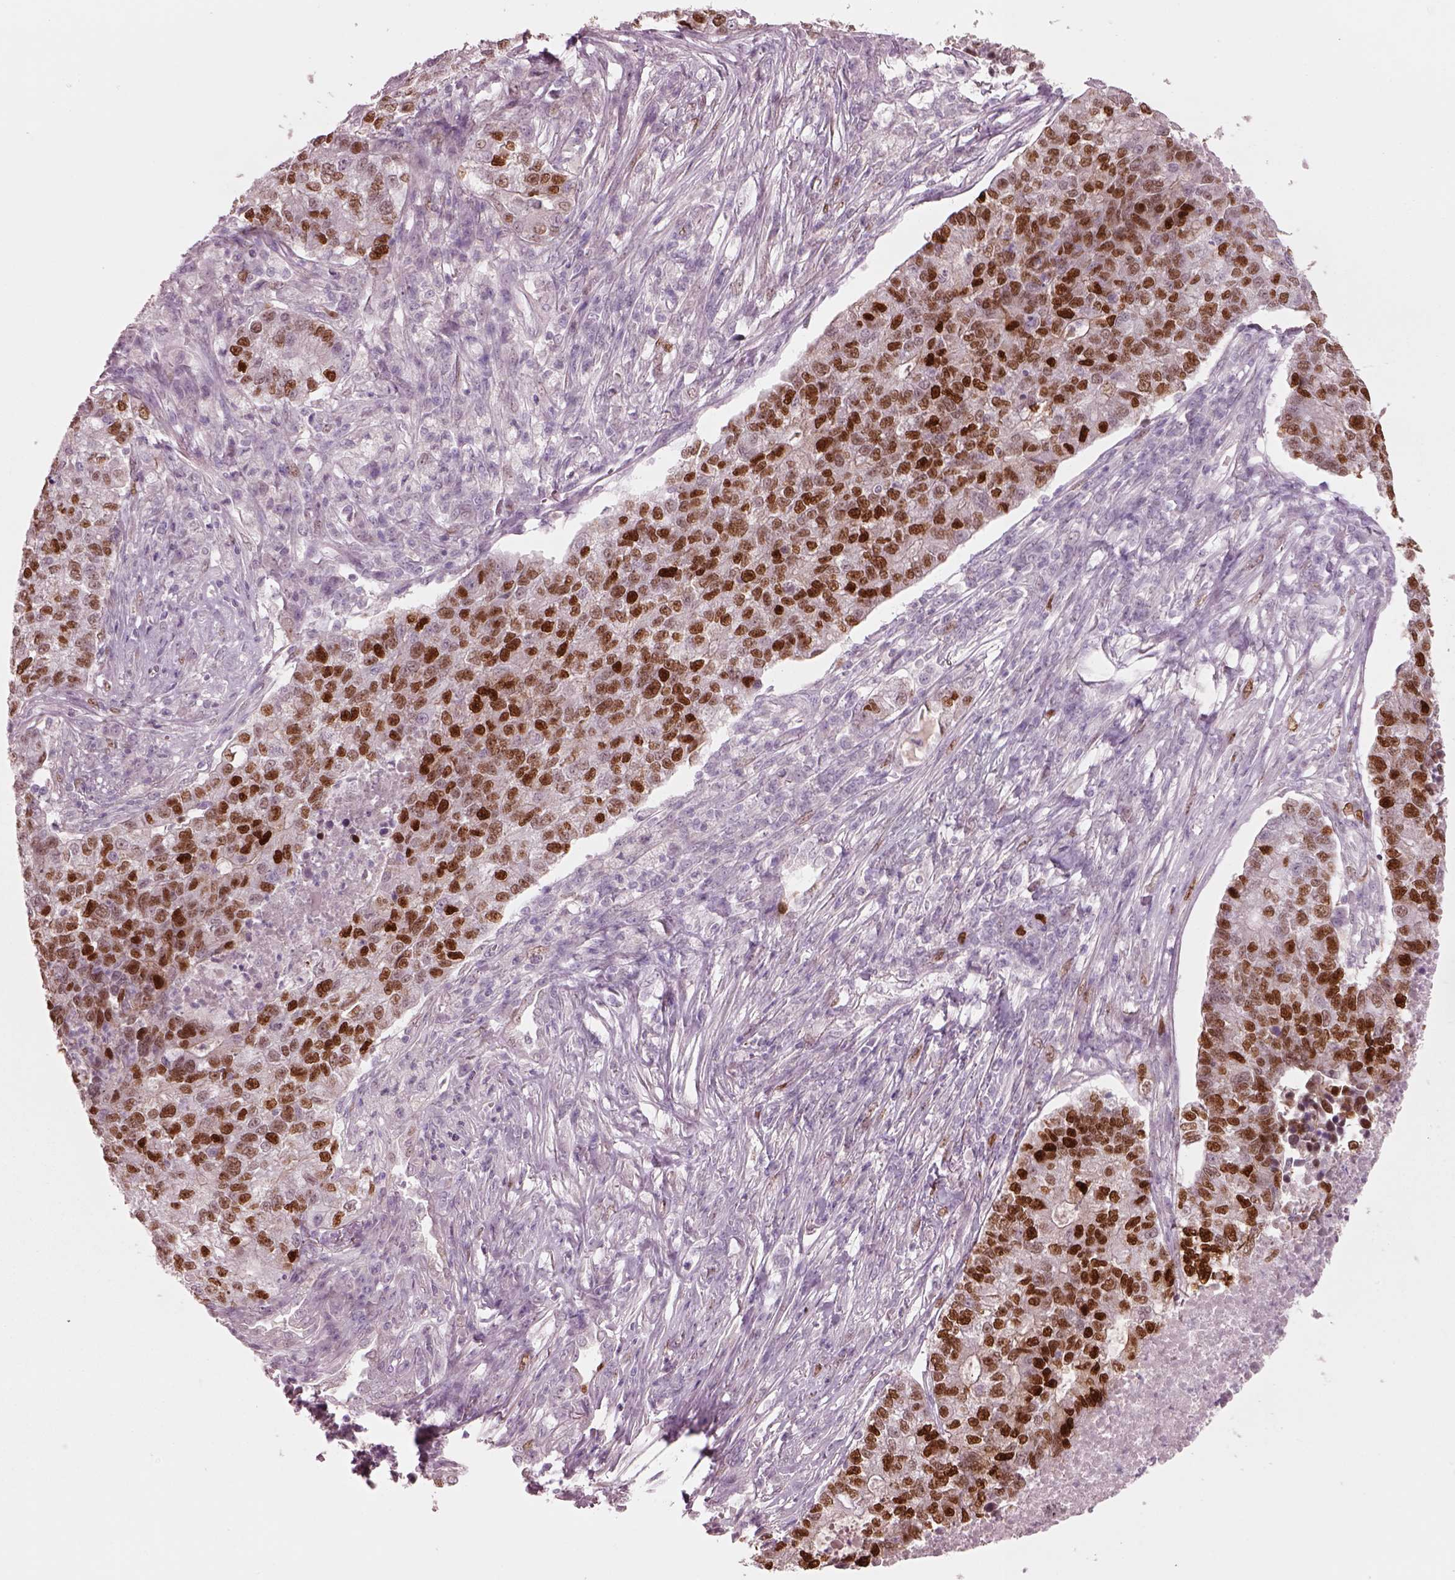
{"staining": {"intensity": "strong", "quantity": ">75%", "location": "nuclear"}, "tissue": "lung cancer", "cell_type": "Tumor cells", "image_type": "cancer", "snomed": [{"axis": "morphology", "description": "Adenocarcinoma, NOS"}, {"axis": "topography", "description": "Lung"}], "caption": "Immunohistochemistry (IHC) staining of lung cancer (adenocarcinoma), which demonstrates high levels of strong nuclear expression in approximately >75% of tumor cells indicating strong nuclear protein positivity. The staining was performed using DAB (brown) for protein detection and nuclei were counterstained in hematoxylin (blue).", "gene": "SOX9", "patient": {"sex": "male", "age": 57}}